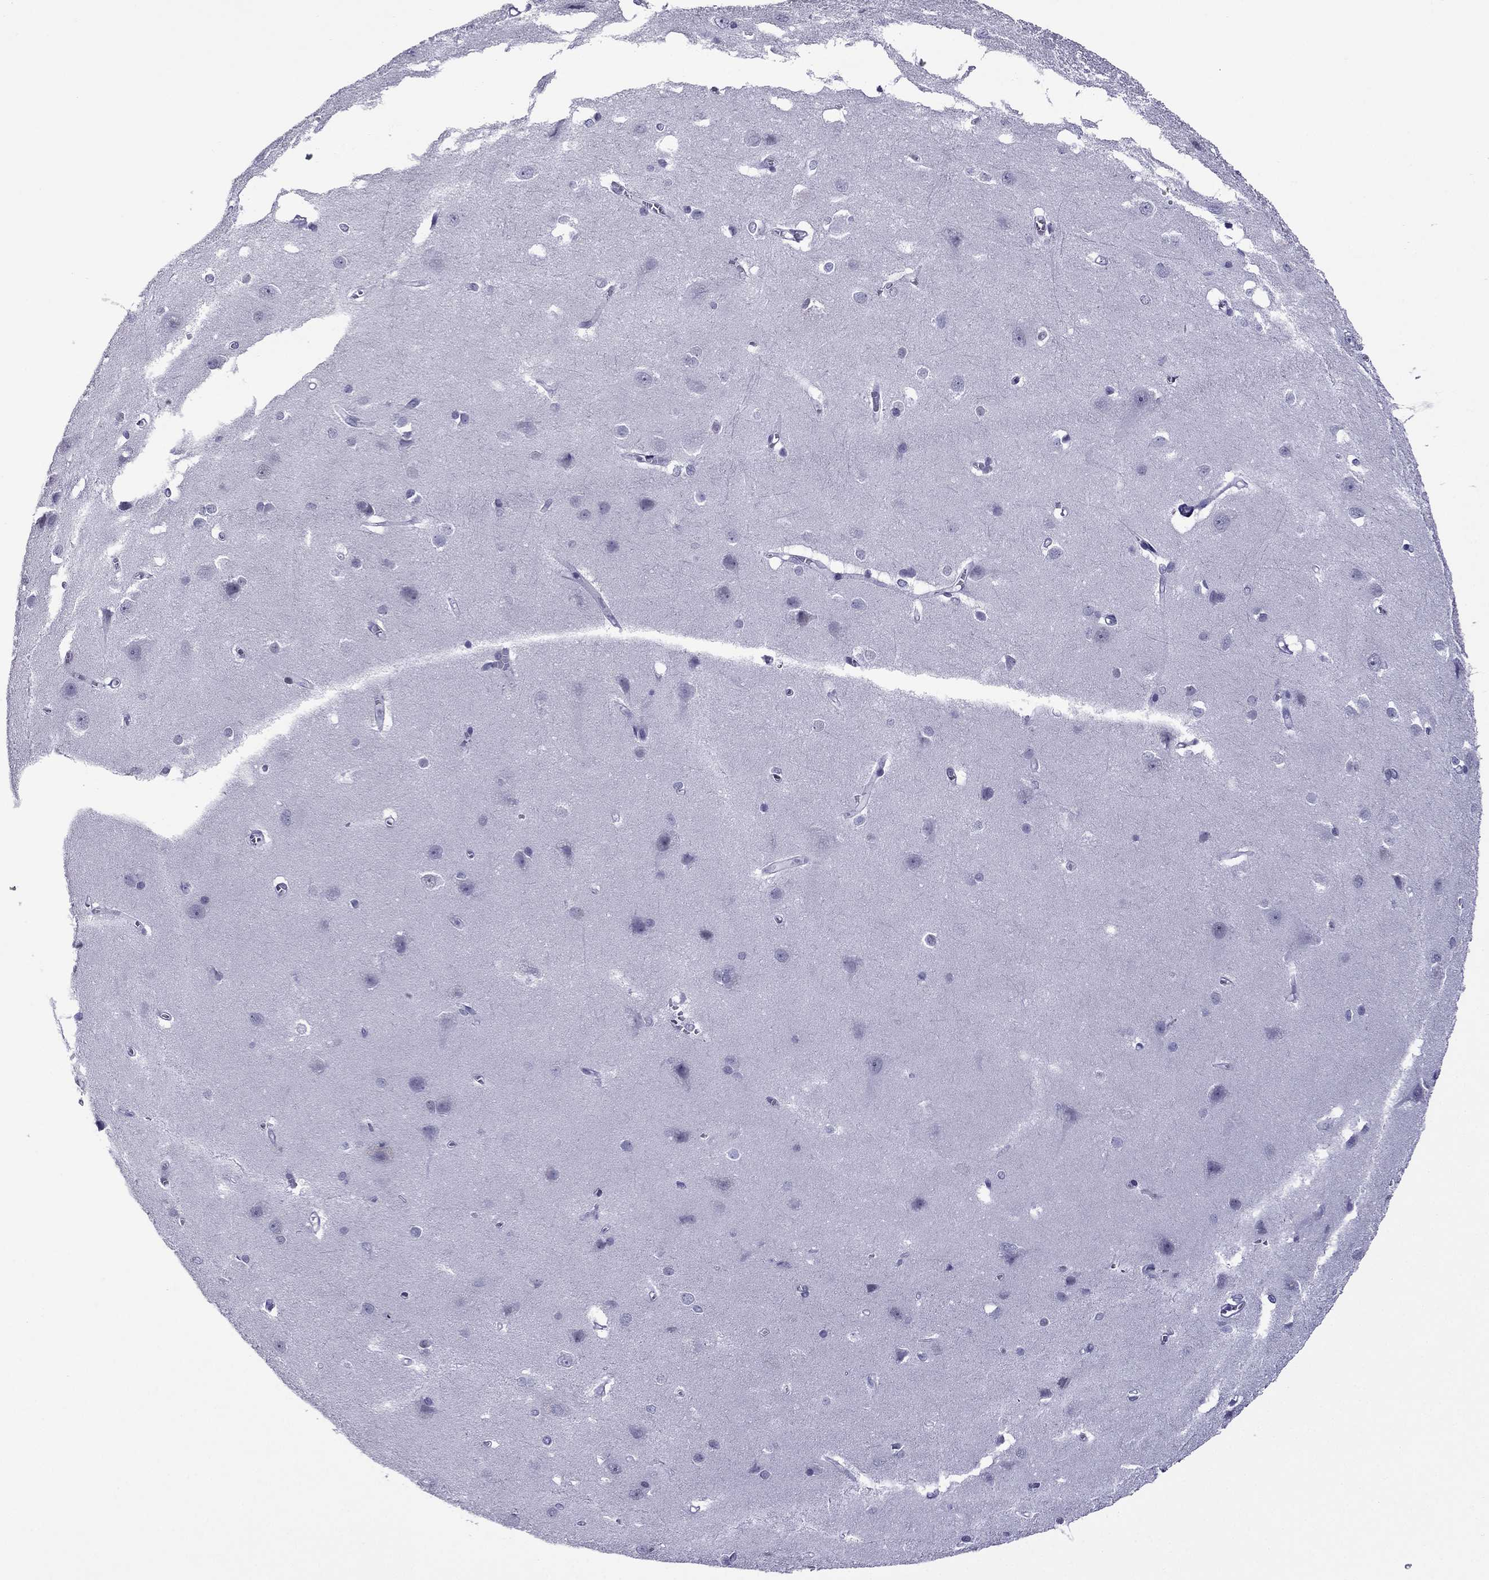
{"staining": {"intensity": "negative", "quantity": "none", "location": "none"}, "tissue": "cerebral cortex", "cell_type": "Endothelial cells", "image_type": "normal", "snomed": [{"axis": "morphology", "description": "Normal tissue, NOS"}, {"axis": "topography", "description": "Cerebral cortex"}], "caption": "Cerebral cortex stained for a protein using IHC shows no expression endothelial cells.", "gene": "MYLK3", "patient": {"sex": "male", "age": 37}}